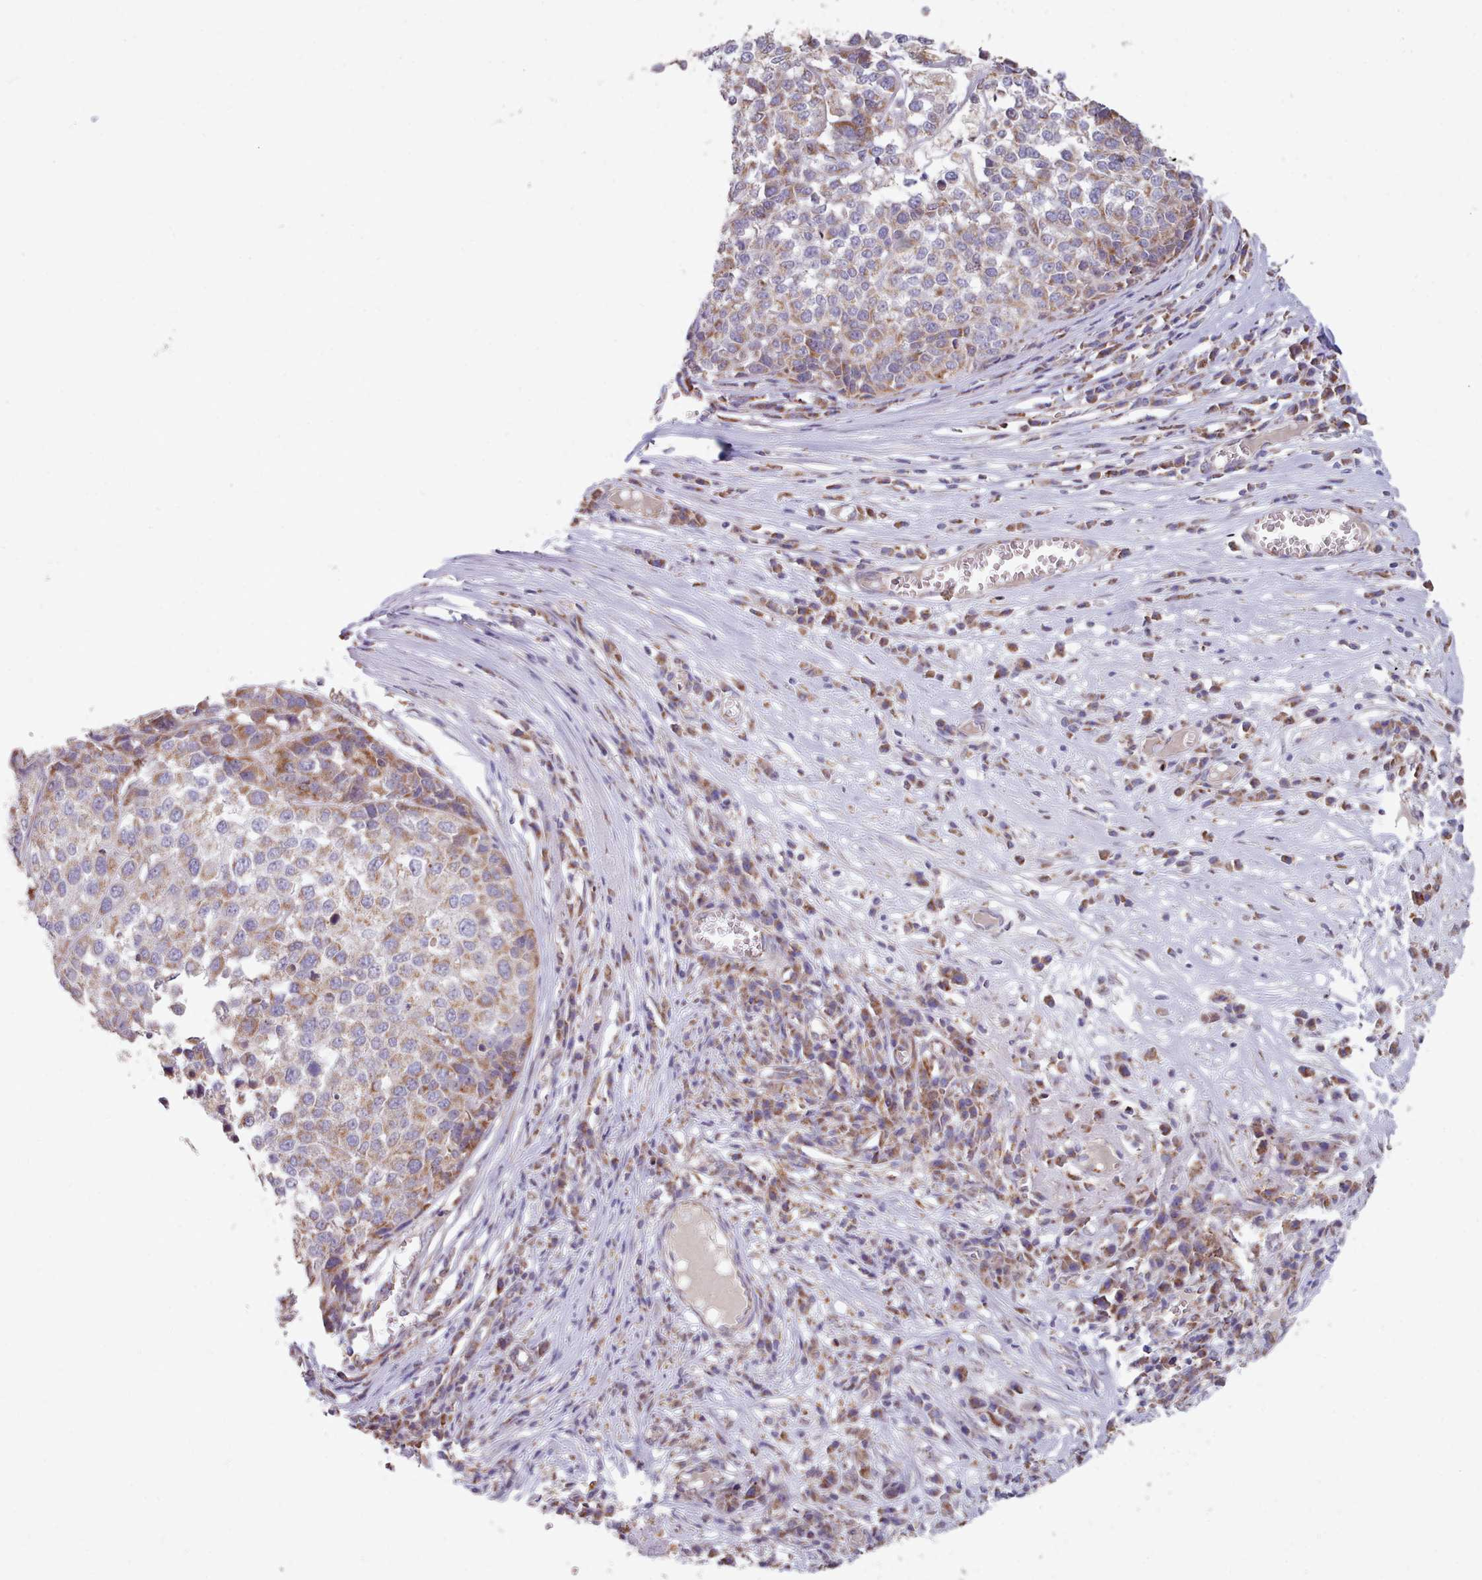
{"staining": {"intensity": "weak", "quantity": "25%-75%", "location": "cytoplasmic/membranous"}, "tissue": "melanoma", "cell_type": "Tumor cells", "image_type": "cancer", "snomed": [{"axis": "morphology", "description": "Malignant melanoma, Metastatic site"}, {"axis": "topography", "description": "Lymph node"}], "caption": "Melanoma stained with a protein marker reveals weak staining in tumor cells.", "gene": "HSDL2", "patient": {"sex": "male", "age": 44}}